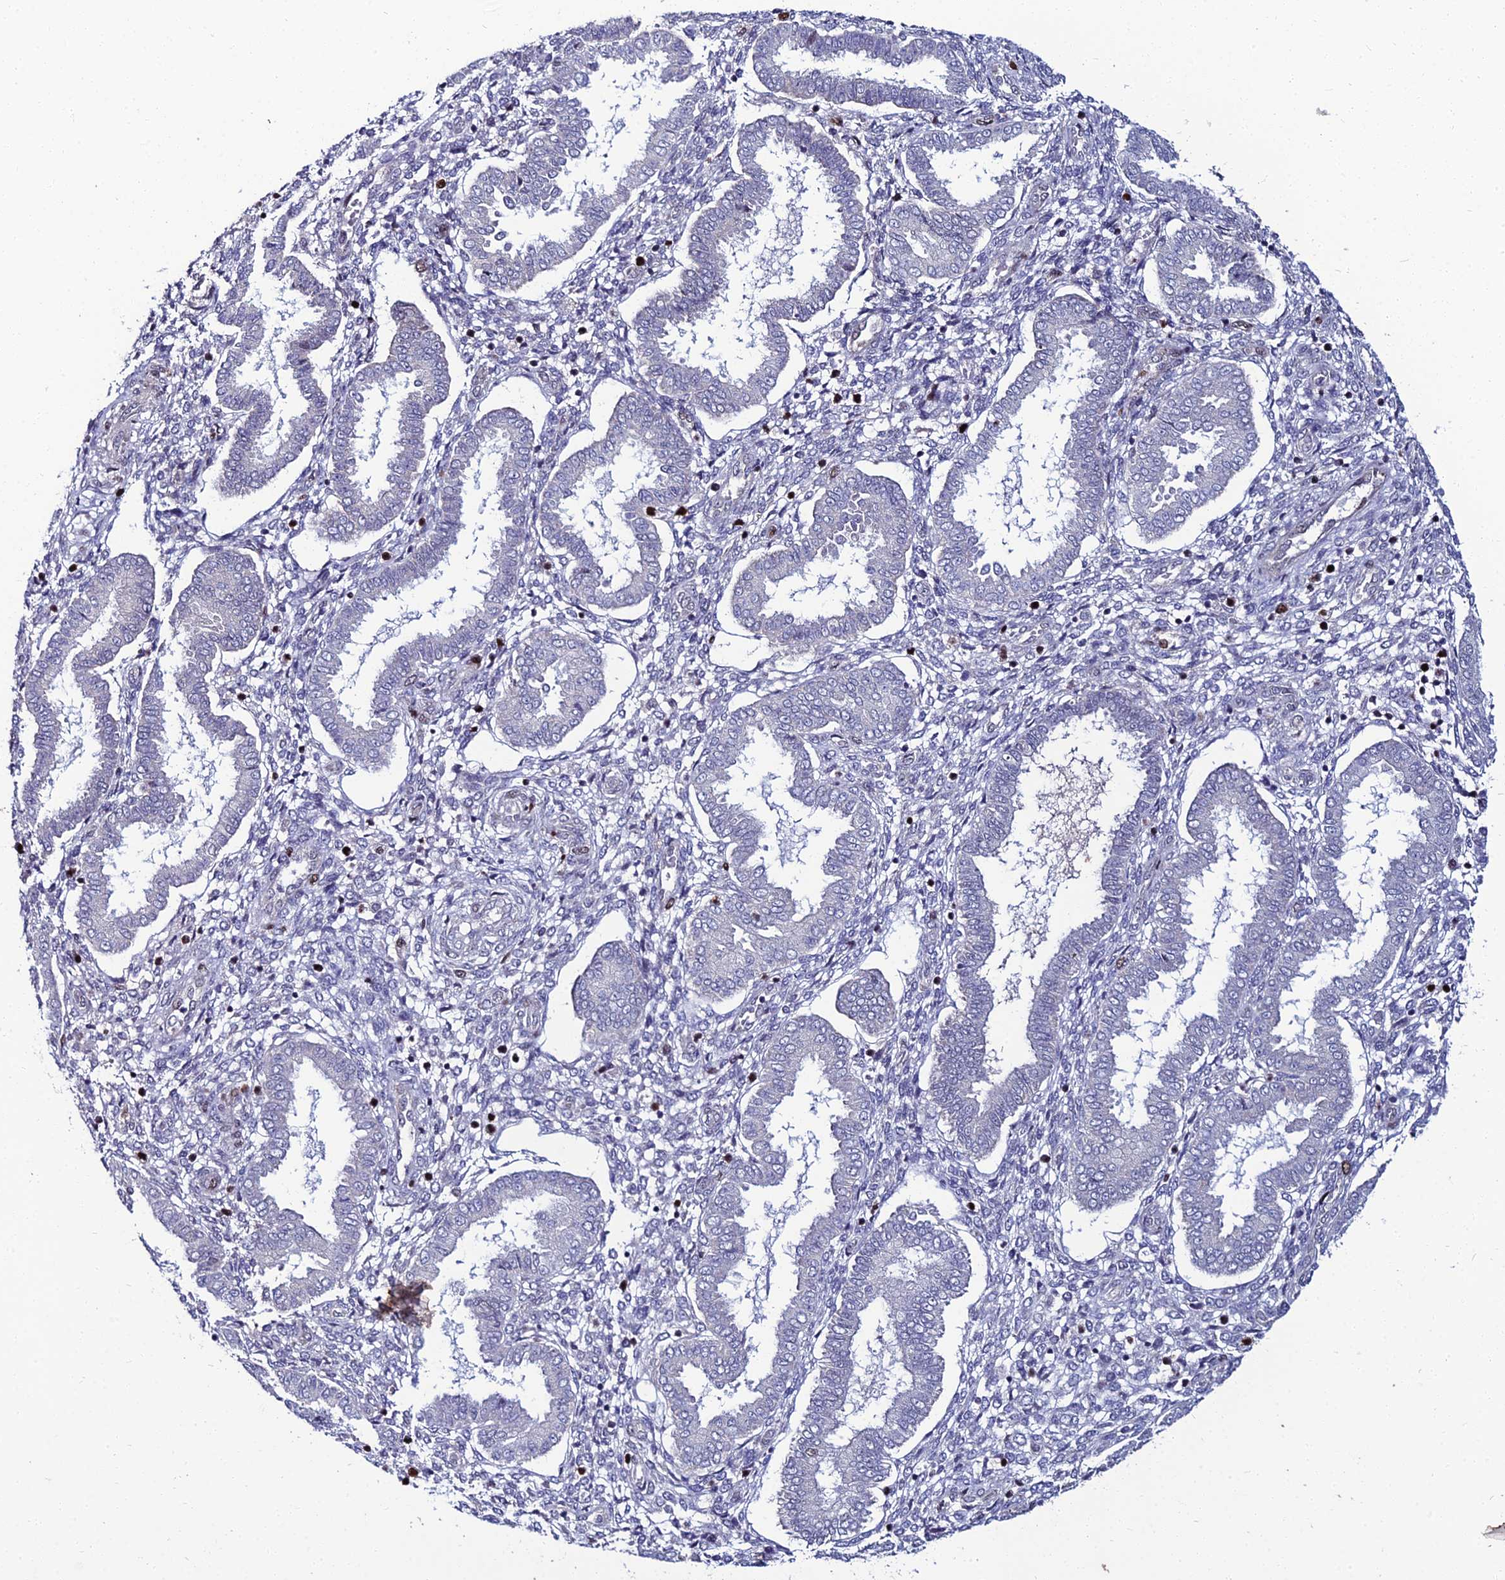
{"staining": {"intensity": "moderate", "quantity": "<25%", "location": "nuclear"}, "tissue": "endometrium", "cell_type": "Cells in endometrial stroma", "image_type": "normal", "snomed": [{"axis": "morphology", "description": "Normal tissue, NOS"}, {"axis": "topography", "description": "Endometrium"}], "caption": "DAB (3,3'-diaminobenzidine) immunohistochemical staining of normal human endometrium shows moderate nuclear protein staining in approximately <25% of cells in endometrial stroma.", "gene": "TAF9B", "patient": {"sex": "female", "age": 24}}